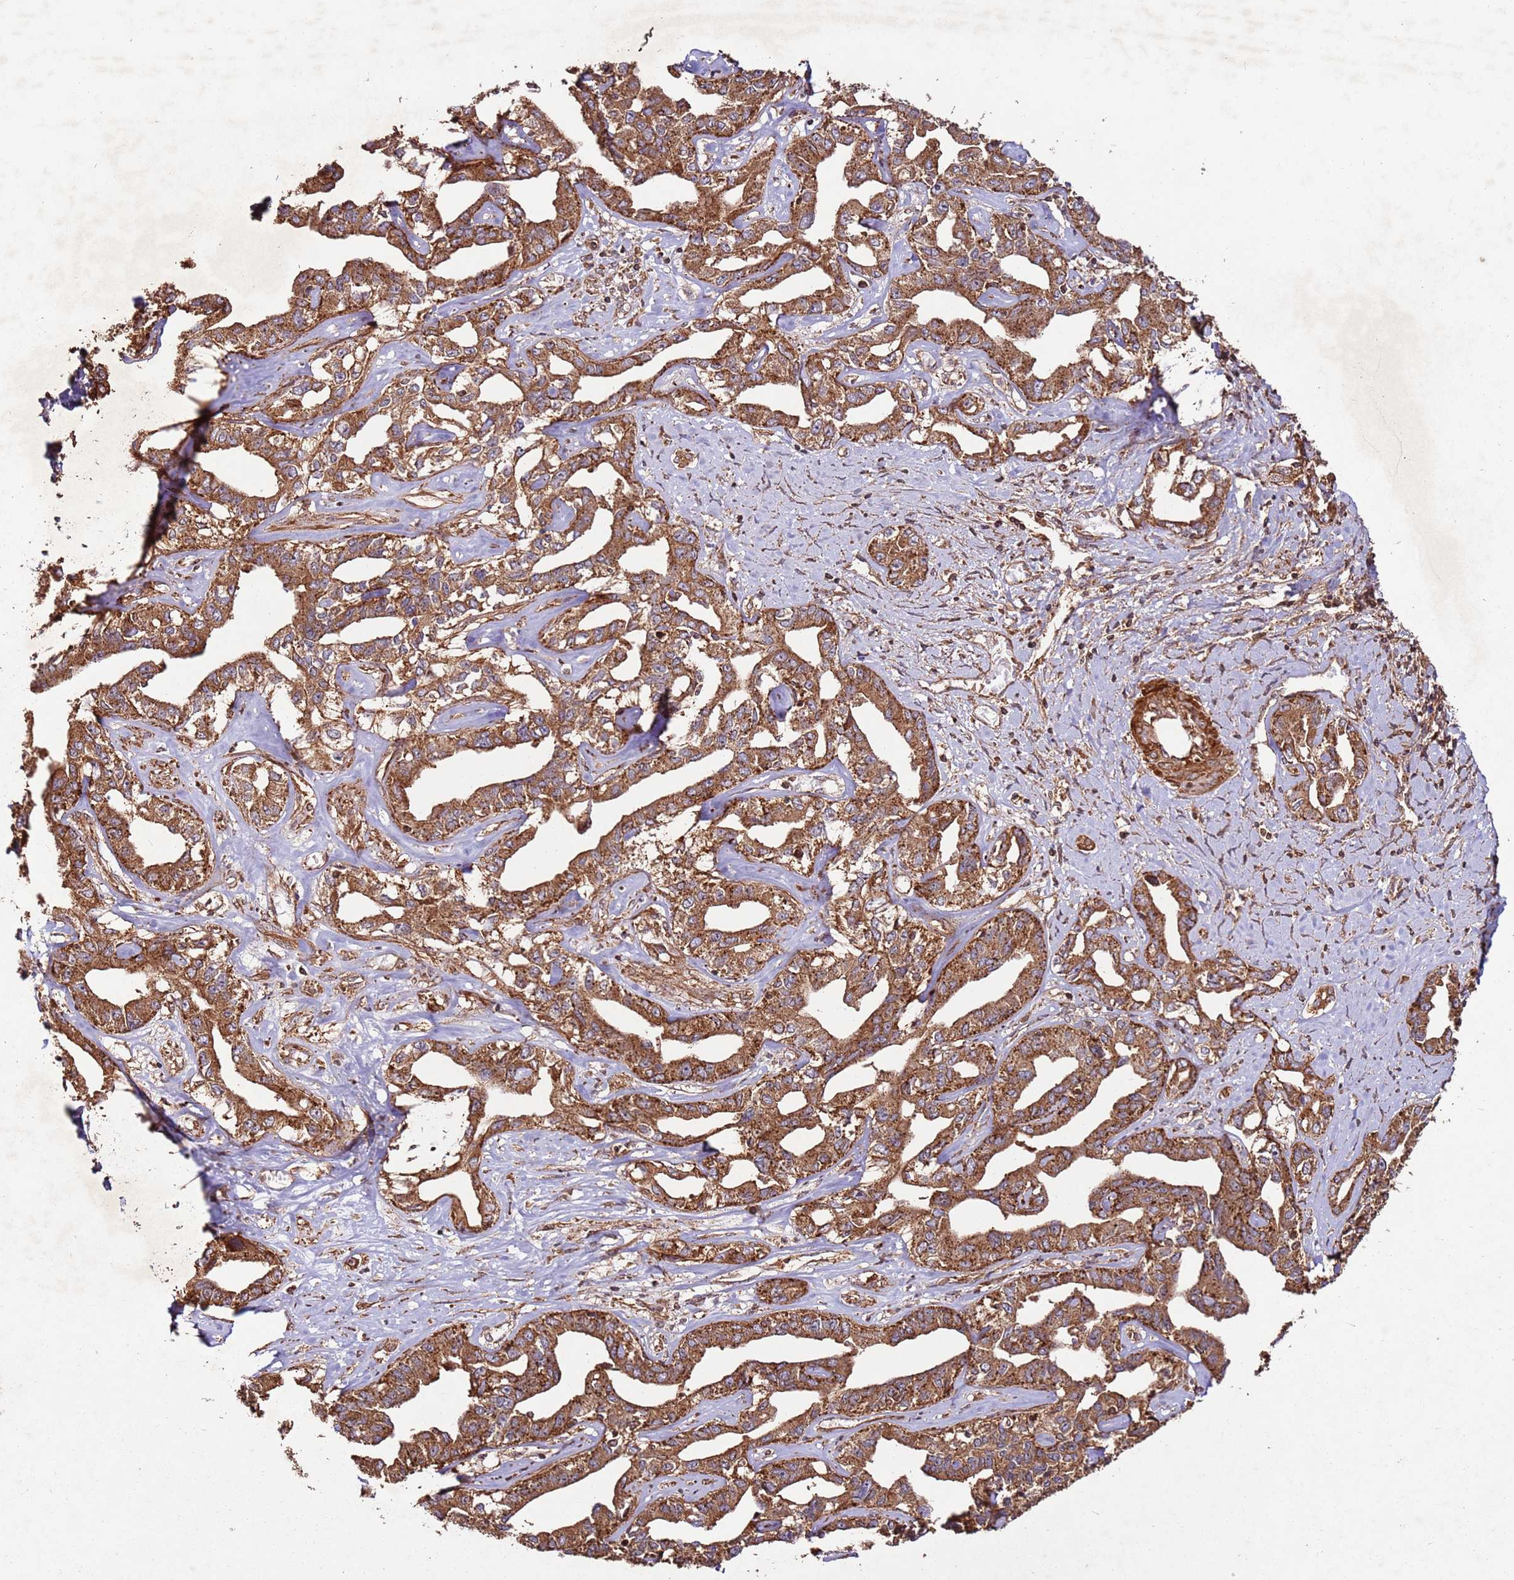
{"staining": {"intensity": "strong", "quantity": ">75%", "location": "cytoplasmic/membranous"}, "tissue": "liver cancer", "cell_type": "Tumor cells", "image_type": "cancer", "snomed": [{"axis": "morphology", "description": "Cholangiocarcinoma"}, {"axis": "topography", "description": "Liver"}], "caption": "IHC (DAB) staining of human liver cancer demonstrates strong cytoplasmic/membranous protein positivity in about >75% of tumor cells.", "gene": "FAM186A", "patient": {"sex": "male", "age": 59}}